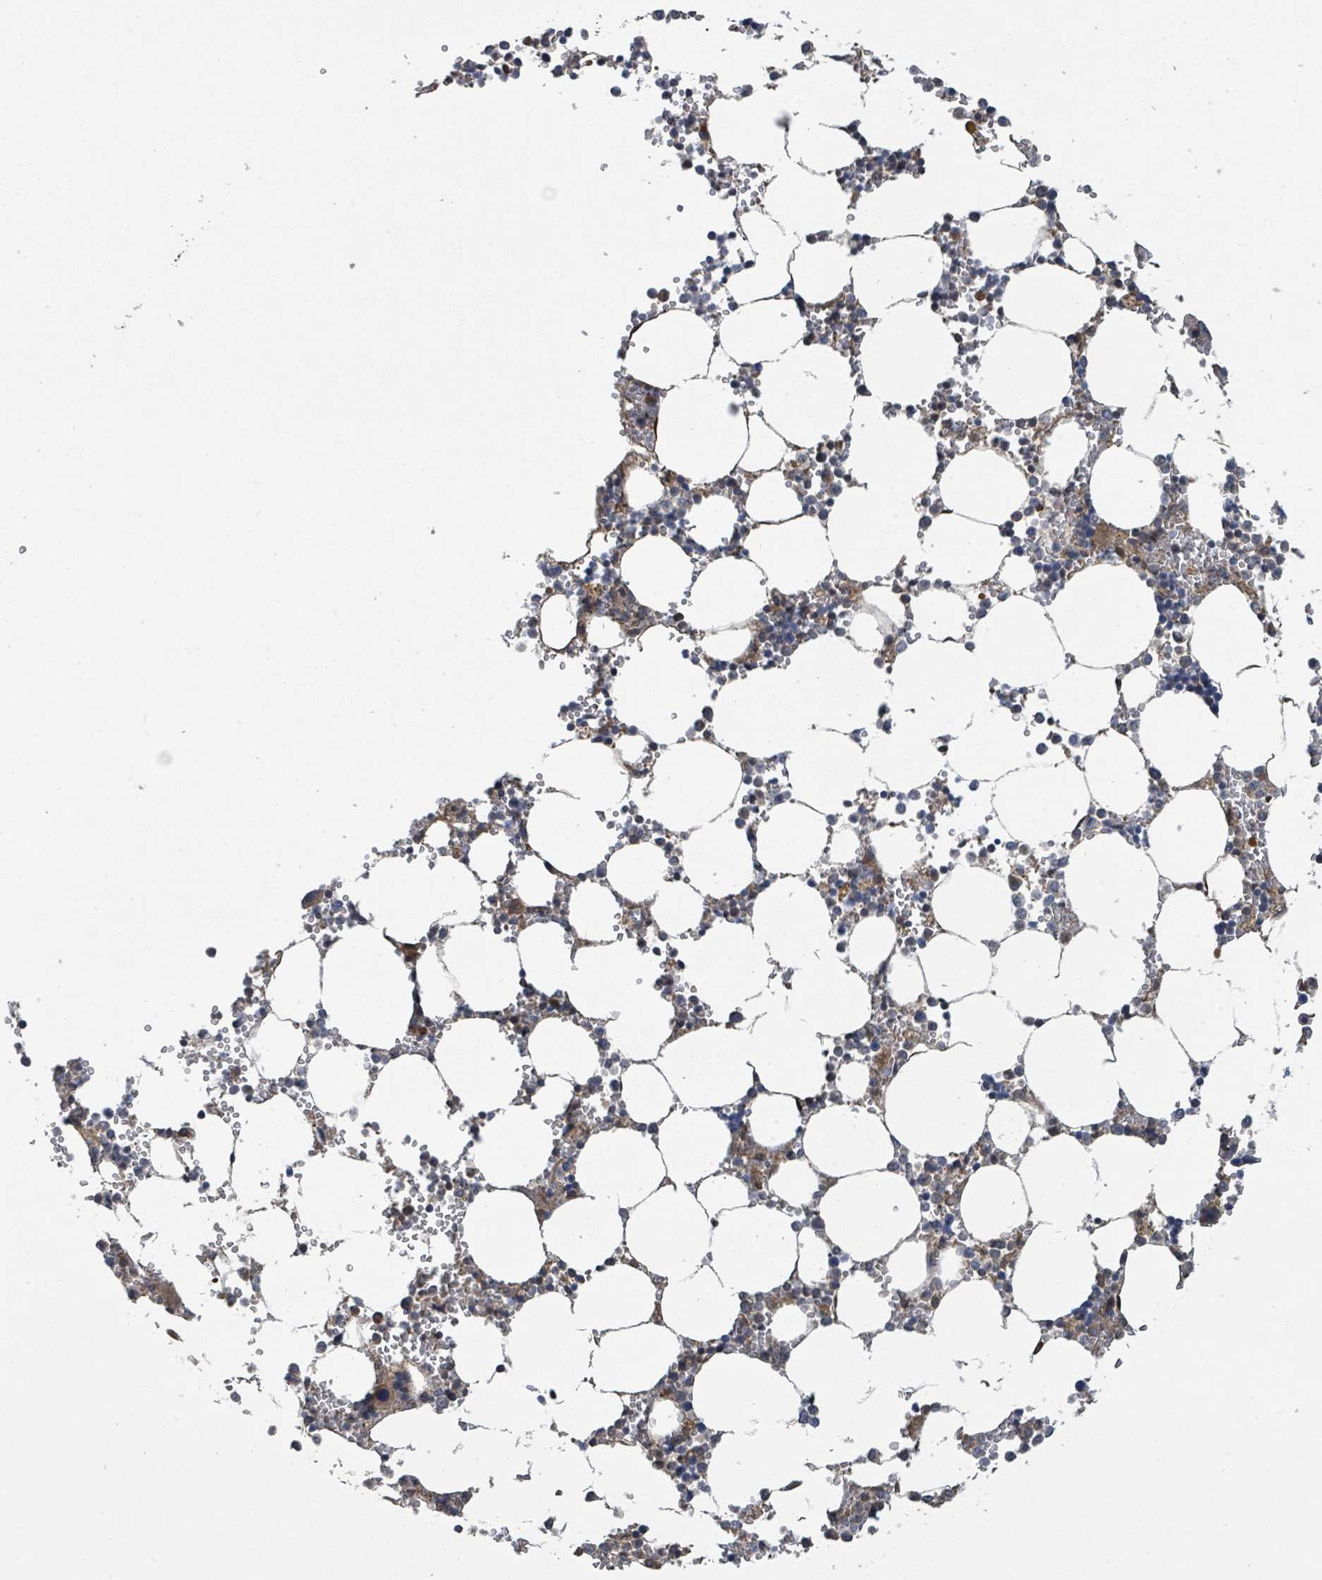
{"staining": {"intensity": "weak", "quantity": "<25%", "location": "cytoplasmic/membranous"}, "tissue": "bone marrow", "cell_type": "Hematopoietic cells", "image_type": "normal", "snomed": [{"axis": "morphology", "description": "Normal tissue, NOS"}, {"axis": "topography", "description": "Bone marrow"}], "caption": "Human bone marrow stained for a protein using immunohistochemistry shows no expression in hematopoietic cells.", "gene": "CCDC121", "patient": {"sex": "male", "age": 64}}